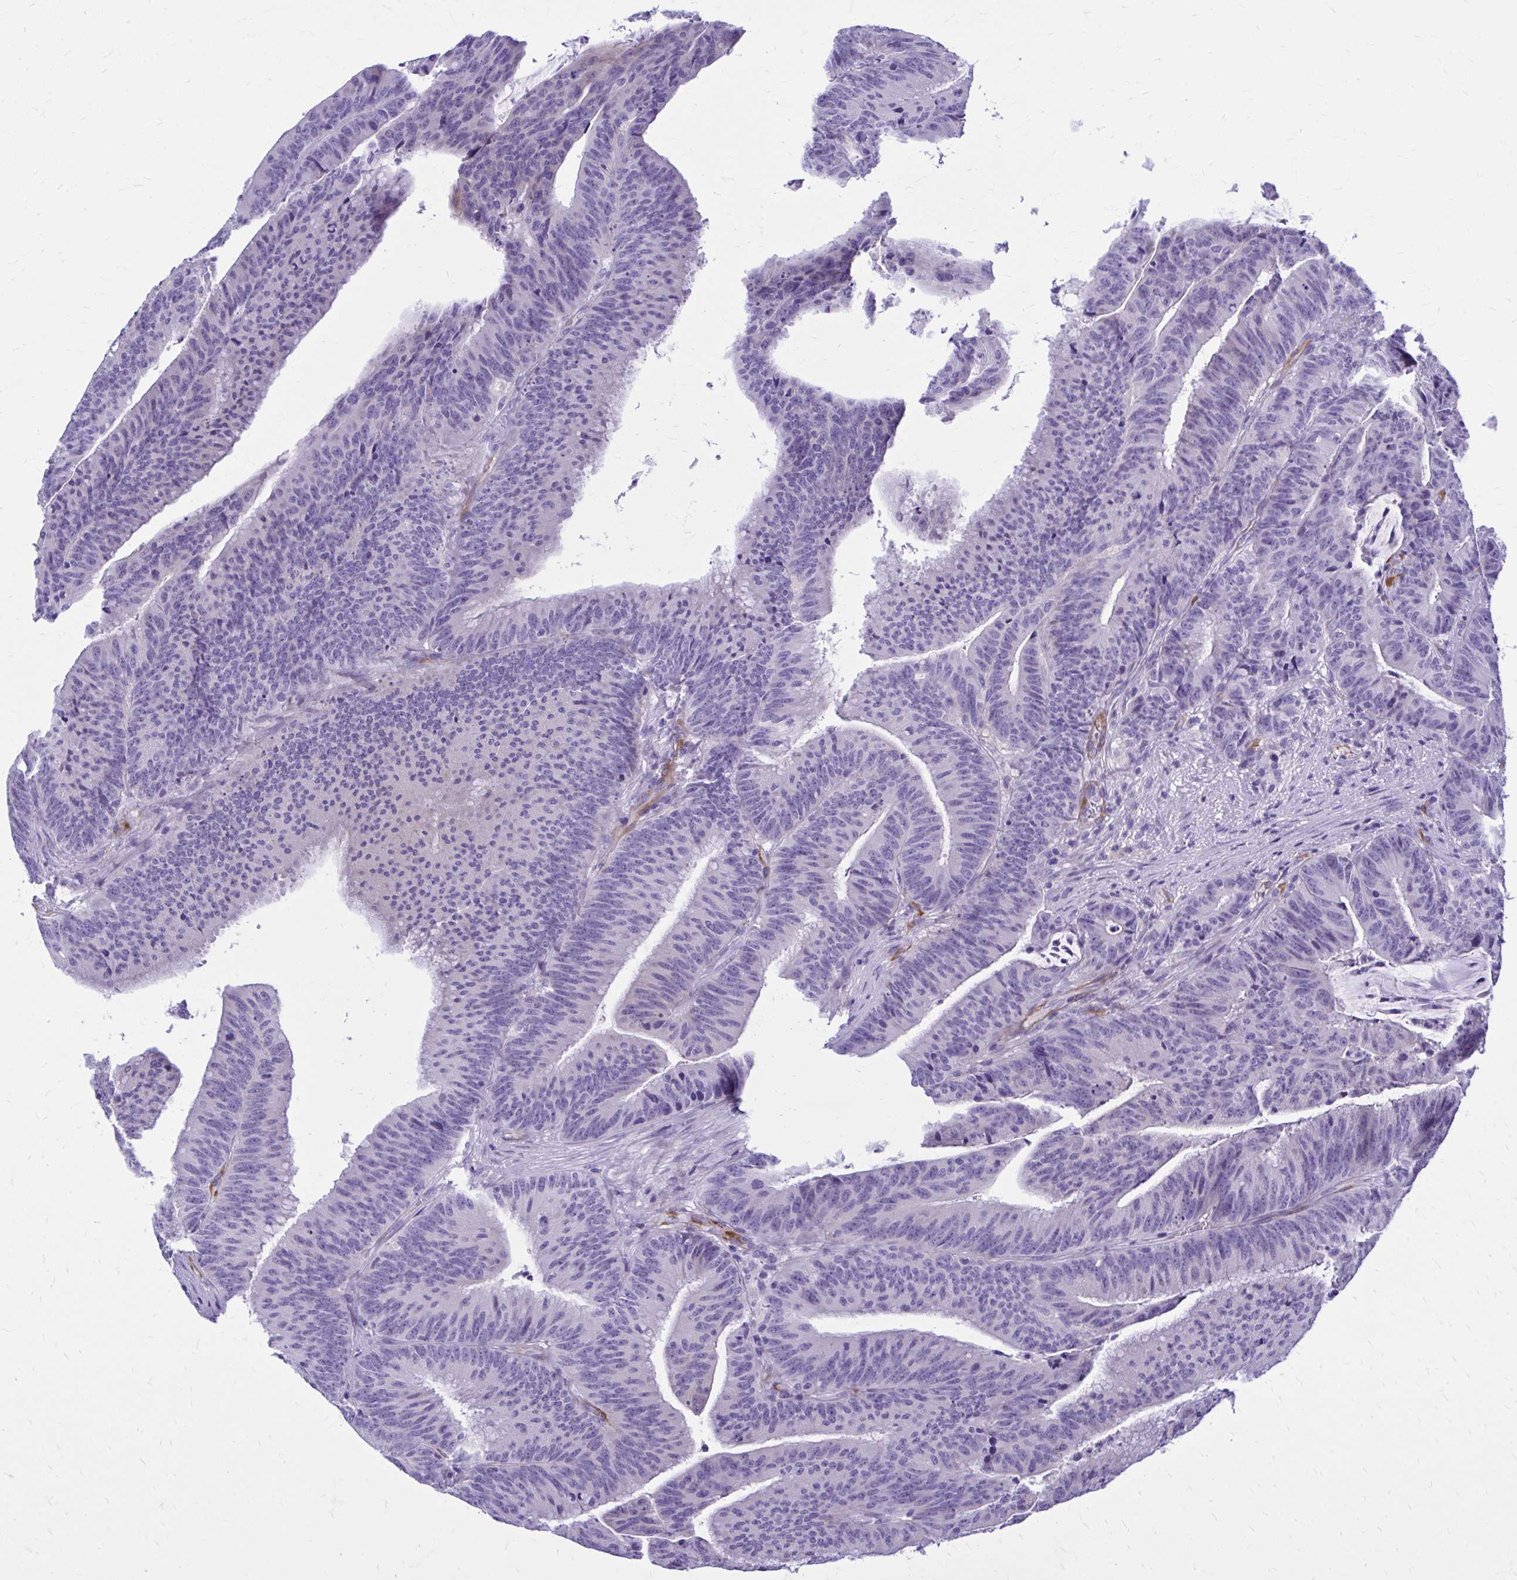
{"staining": {"intensity": "moderate", "quantity": "<25%", "location": "cytoplasmic/membranous"}, "tissue": "colorectal cancer", "cell_type": "Tumor cells", "image_type": "cancer", "snomed": [{"axis": "morphology", "description": "Adenocarcinoma, NOS"}, {"axis": "topography", "description": "Colon"}], "caption": "Tumor cells demonstrate moderate cytoplasmic/membranous staining in about <25% of cells in adenocarcinoma (colorectal).", "gene": "EPB41L1", "patient": {"sex": "female", "age": 78}}